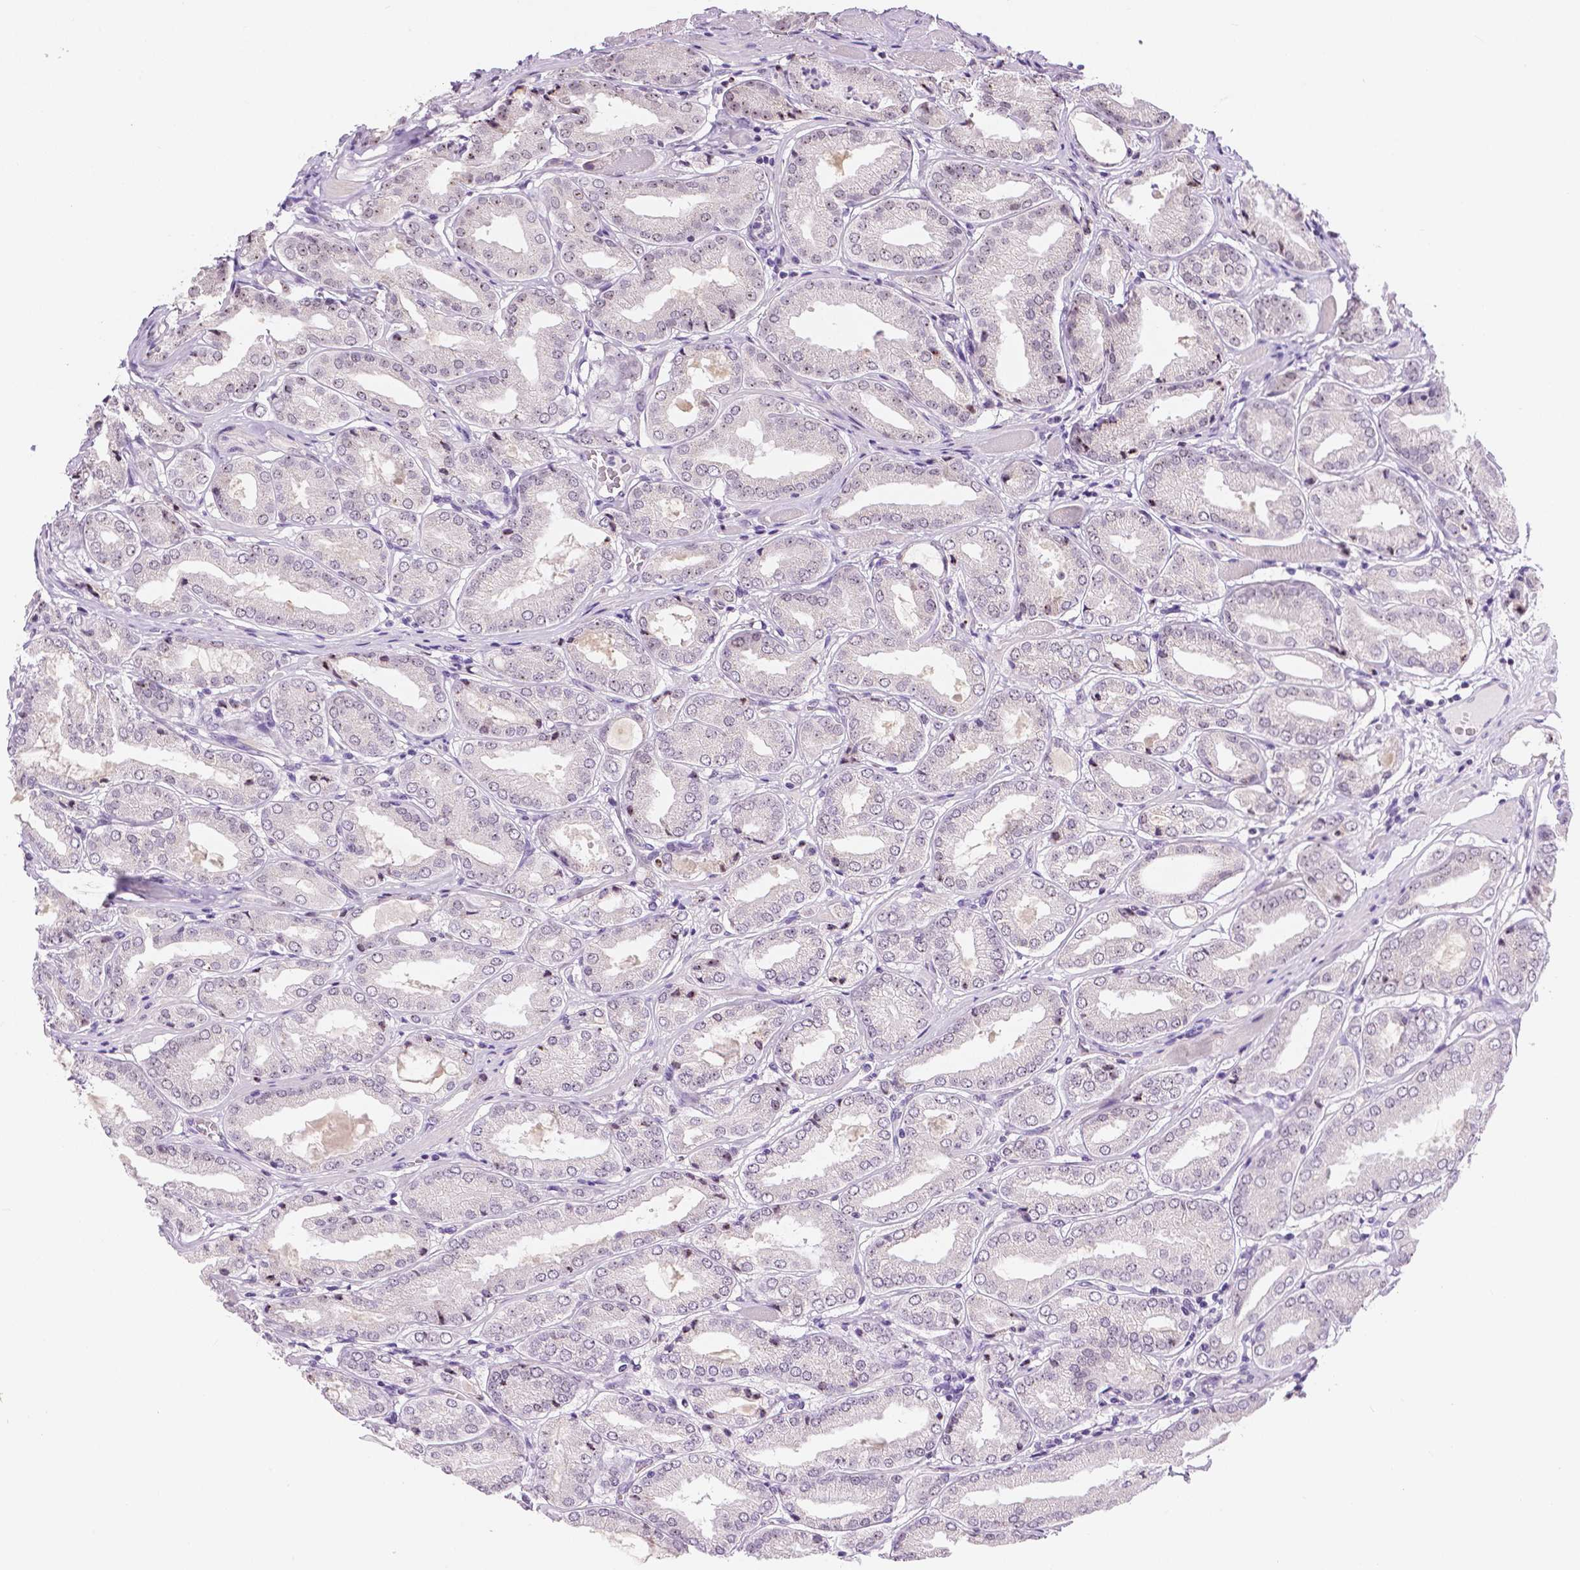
{"staining": {"intensity": "negative", "quantity": "none", "location": "none"}, "tissue": "prostate cancer", "cell_type": "Tumor cells", "image_type": "cancer", "snomed": [{"axis": "morphology", "description": "Adenocarcinoma, NOS"}, {"axis": "topography", "description": "Prostate"}], "caption": "DAB (3,3'-diaminobenzidine) immunohistochemical staining of adenocarcinoma (prostate) demonstrates no significant positivity in tumor cells.", "gene": "NHP2", "patient": {"sex": "male", "age": 63}}